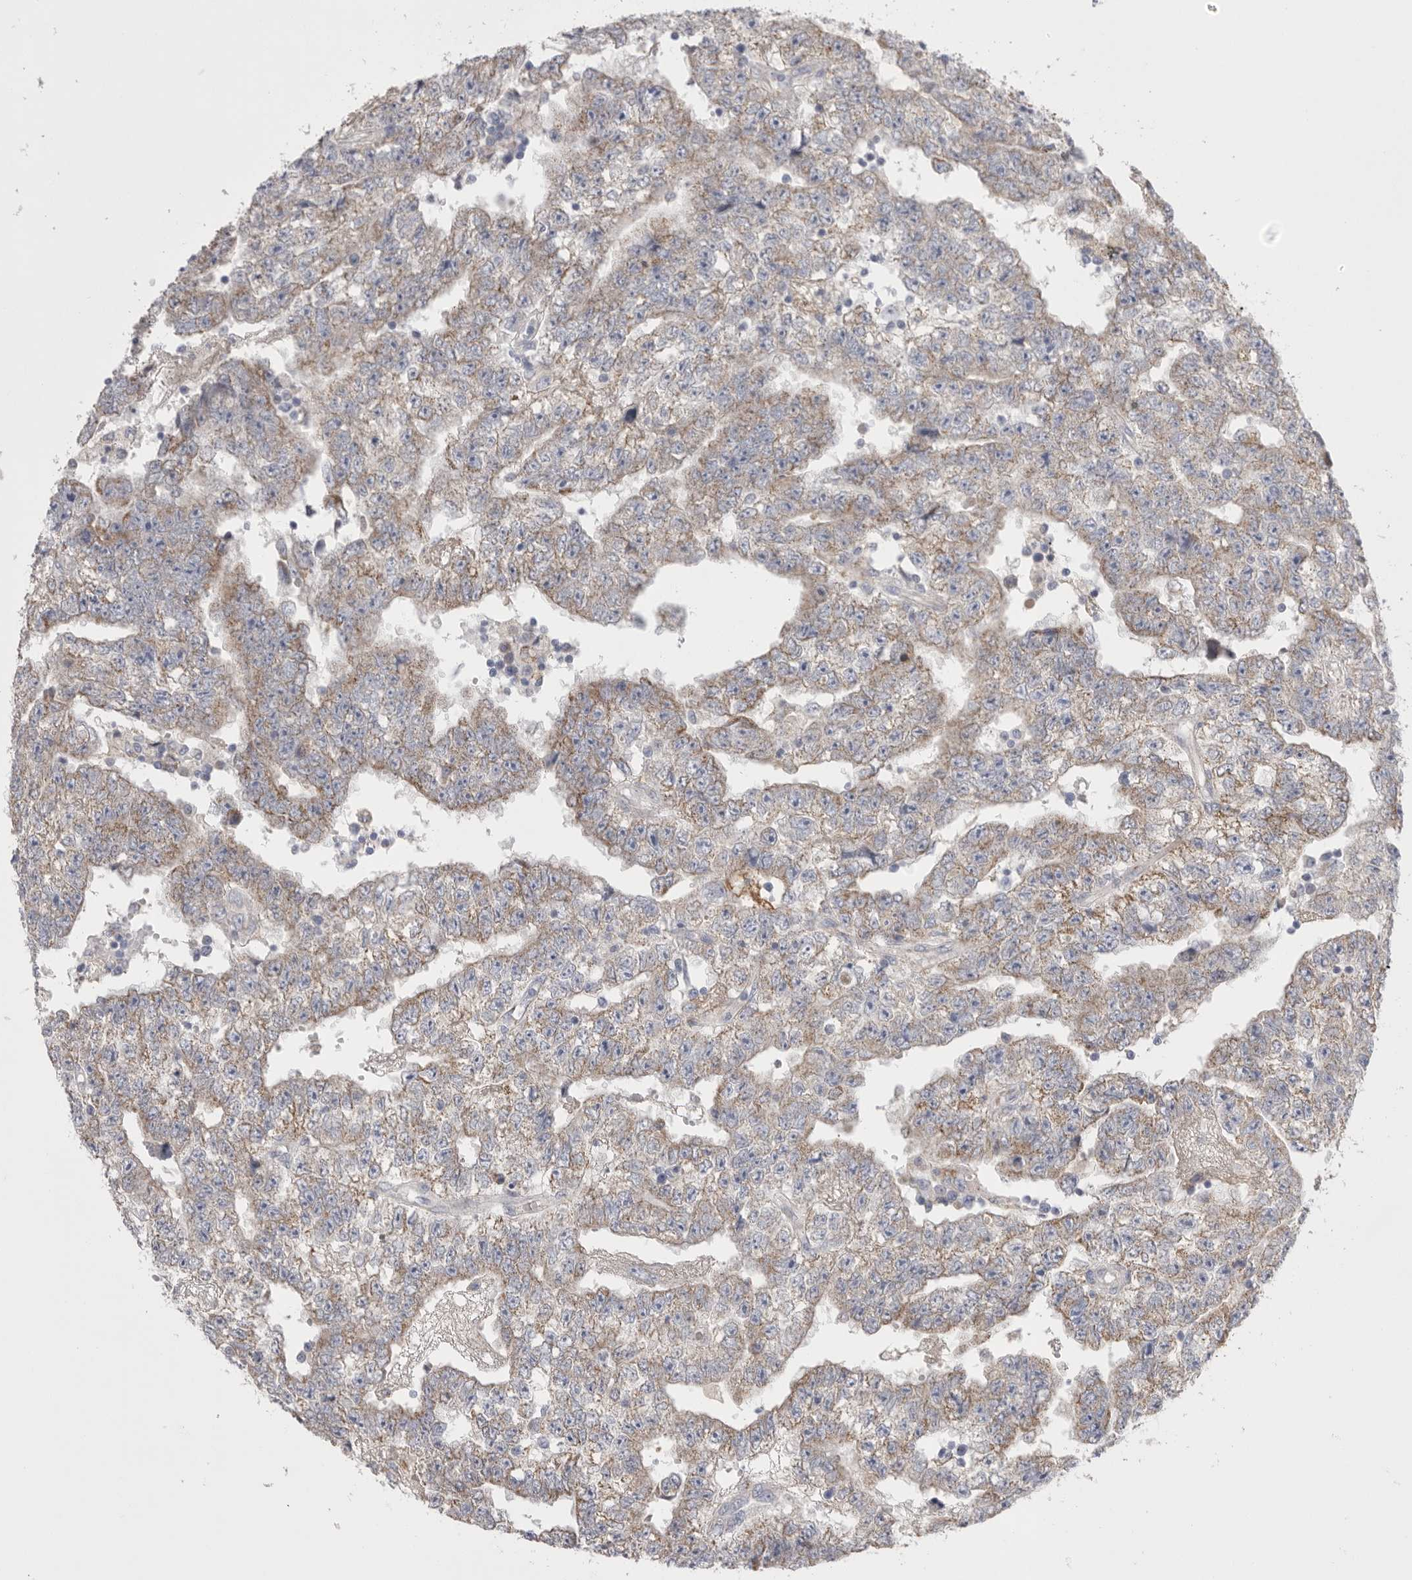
{"staining": {"intensity": "weak", "quantity": "<25%", "location": "cytoplasmic/membranous"}, "tissue": "testis cancer", "cell_type": "Tumor cells", "image_type": "cancer", "snomed": [{"axis": "morphology", "description": "Carcinoma, Embryonal, NOS"}, {"axis": "topography", "description": "Testis"}], "caption": "DAB immunohistochemical staining of human embryonal carcinoma (testis) reveals no significant positivity in tumor cells.", "gene": "CCDC126", "patient": {"sex": "male", "age": 25}}